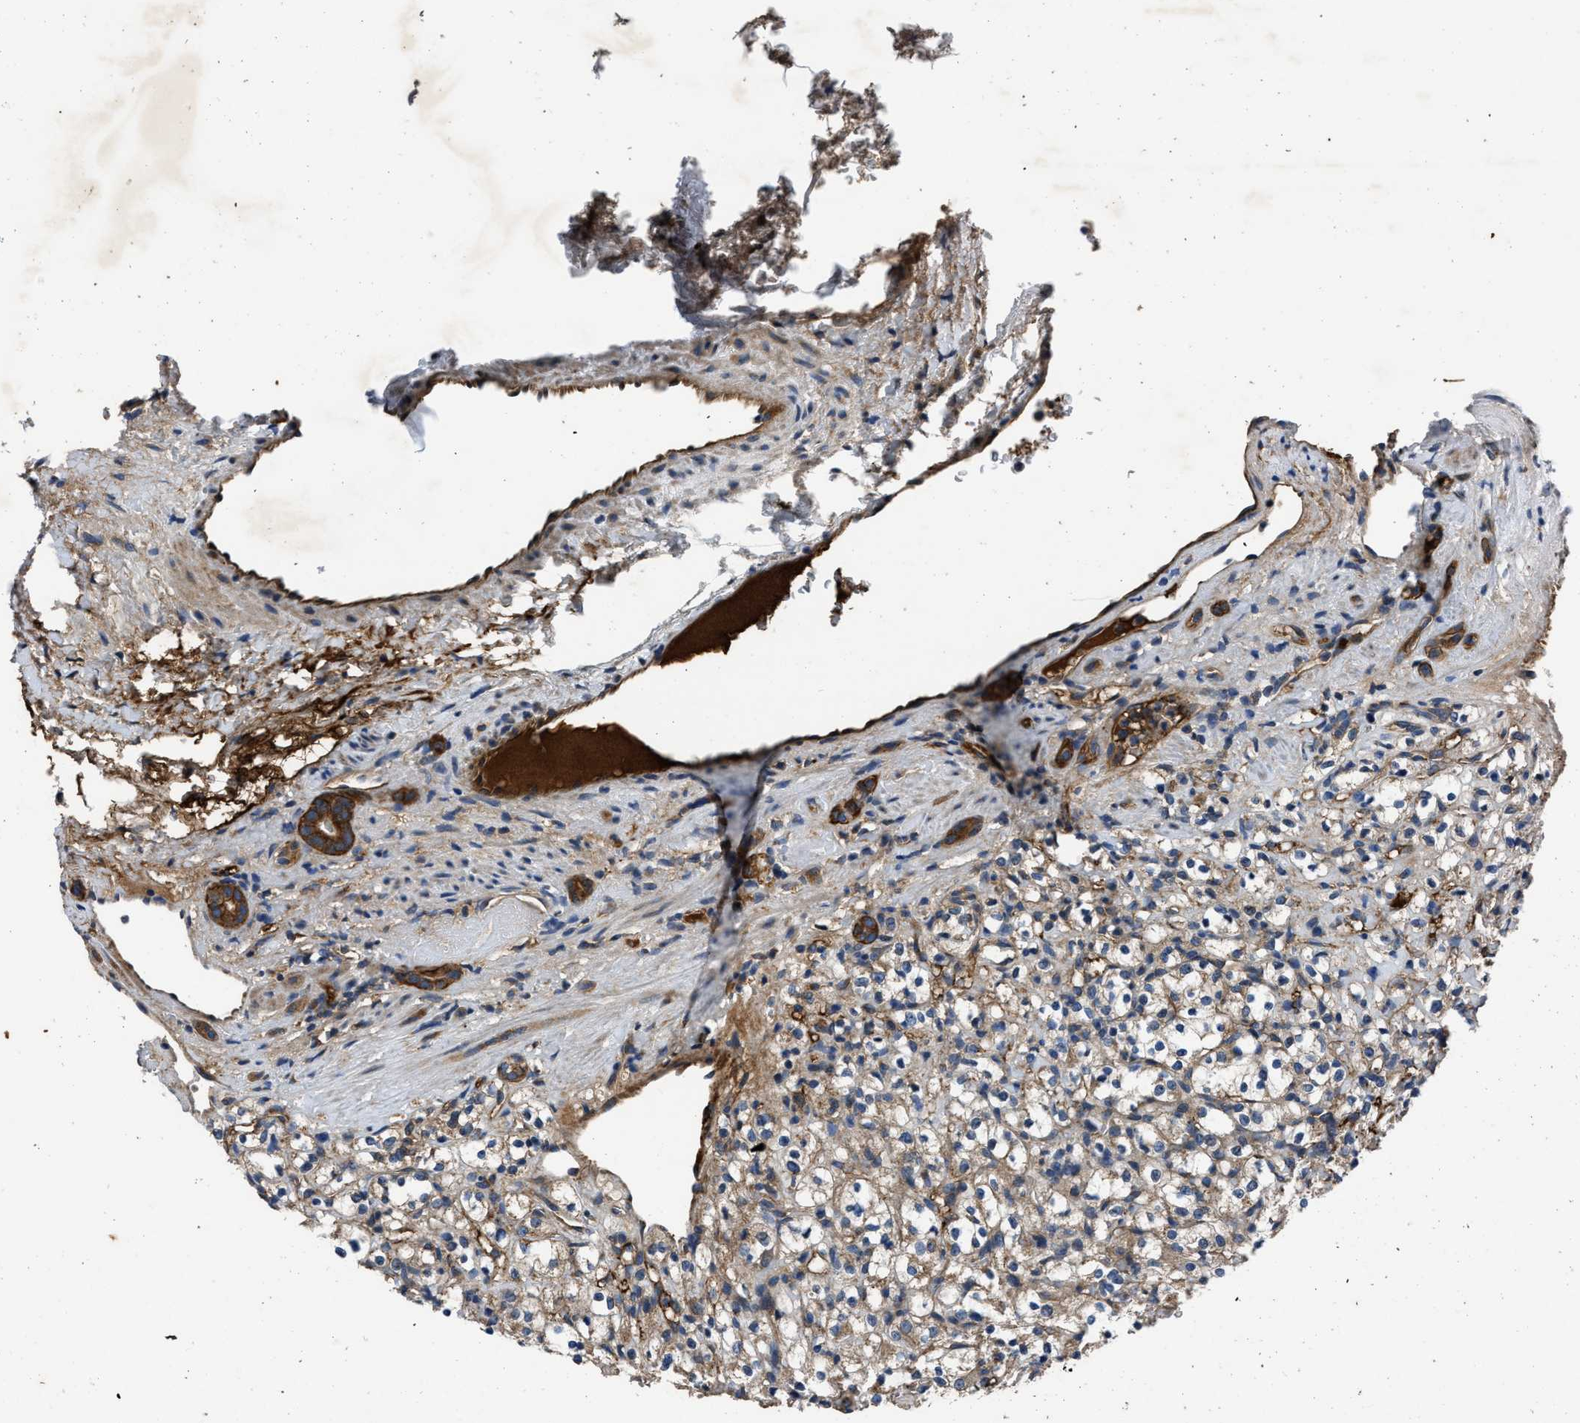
{"staining": {"intensity": "weak", "quantity": ">75%", "location": "cytoplasmic/membranous"}, "tissue": "renal cancer", "cell_type": "Tumor cells", "image_type": "cancer", "snomed": [{"axis": "morphology", "description": "Normal tissue, NOS"}, {"axis": "morphology", "description": "Adenocarcinoma, NOS"}, {"axis": "topography", "description": "Kidney"}], "caption": "IHC of renal cancer reveals low levels of weak cytoplasmic/membranous staining in about >75% of tumor cells.", "gene": "ERC1", "patient": {"sex": "female", "age": 72}}